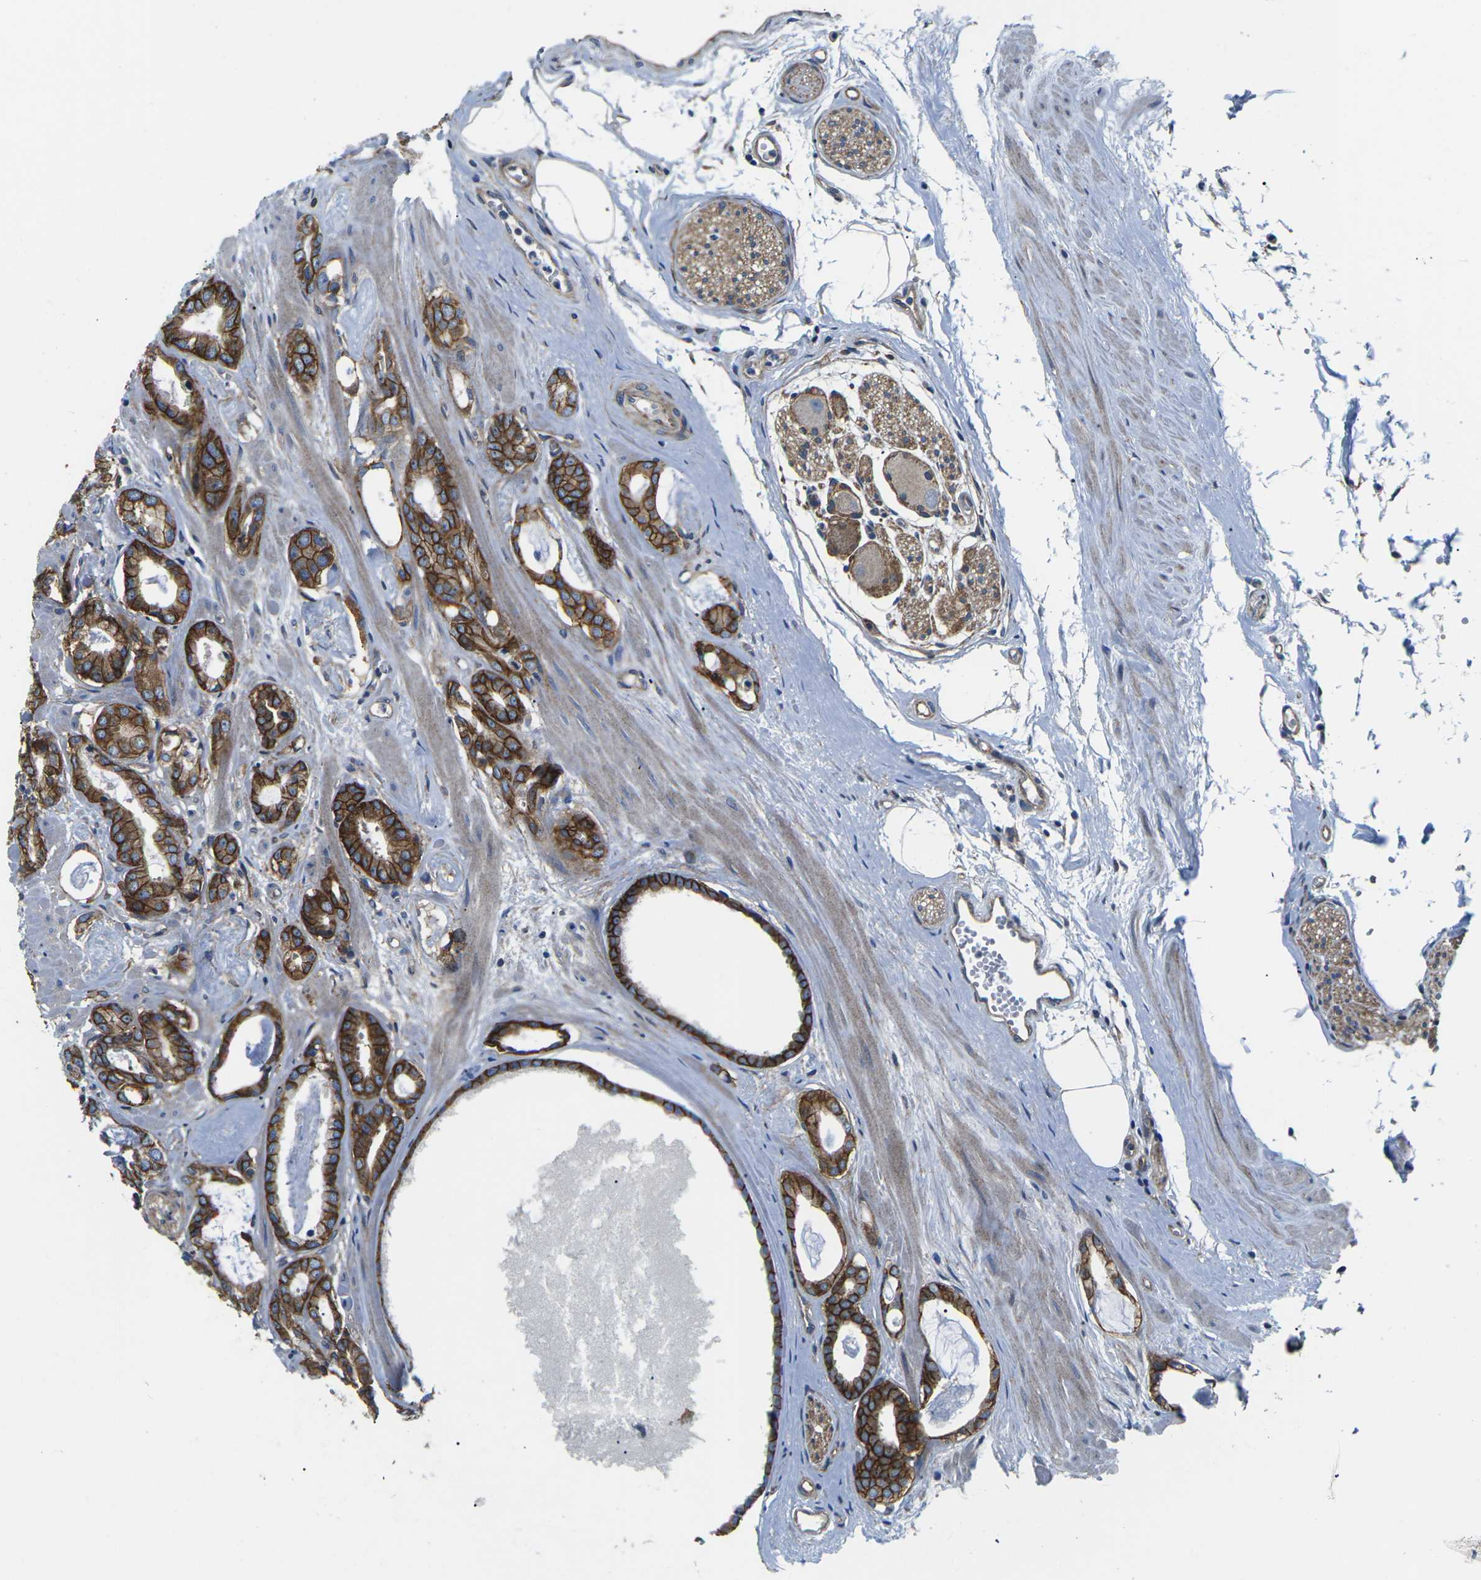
{"staining": {"intensity": "strong", "quantity": ">75%", "location": "cytoplasmic/membranous"}, "tissue": "prostate cancer", "cell_type": "Tumor cells", "image_type": "cancer", "snomed": [{"axis": "morphology", "description": "Adenocarcinoma, Low grade"}, {"axis": "topography", "description": "Prostate"}], "caption": "Immunohistochemistry of human low-grade adenocarcinoma (prostate) demonstrates high levels of strong cytoplasmic/membranous expression in about >75% of tumor cells.", "gene": "DLG1", "patient": {"sex": "male", "age": 53}}